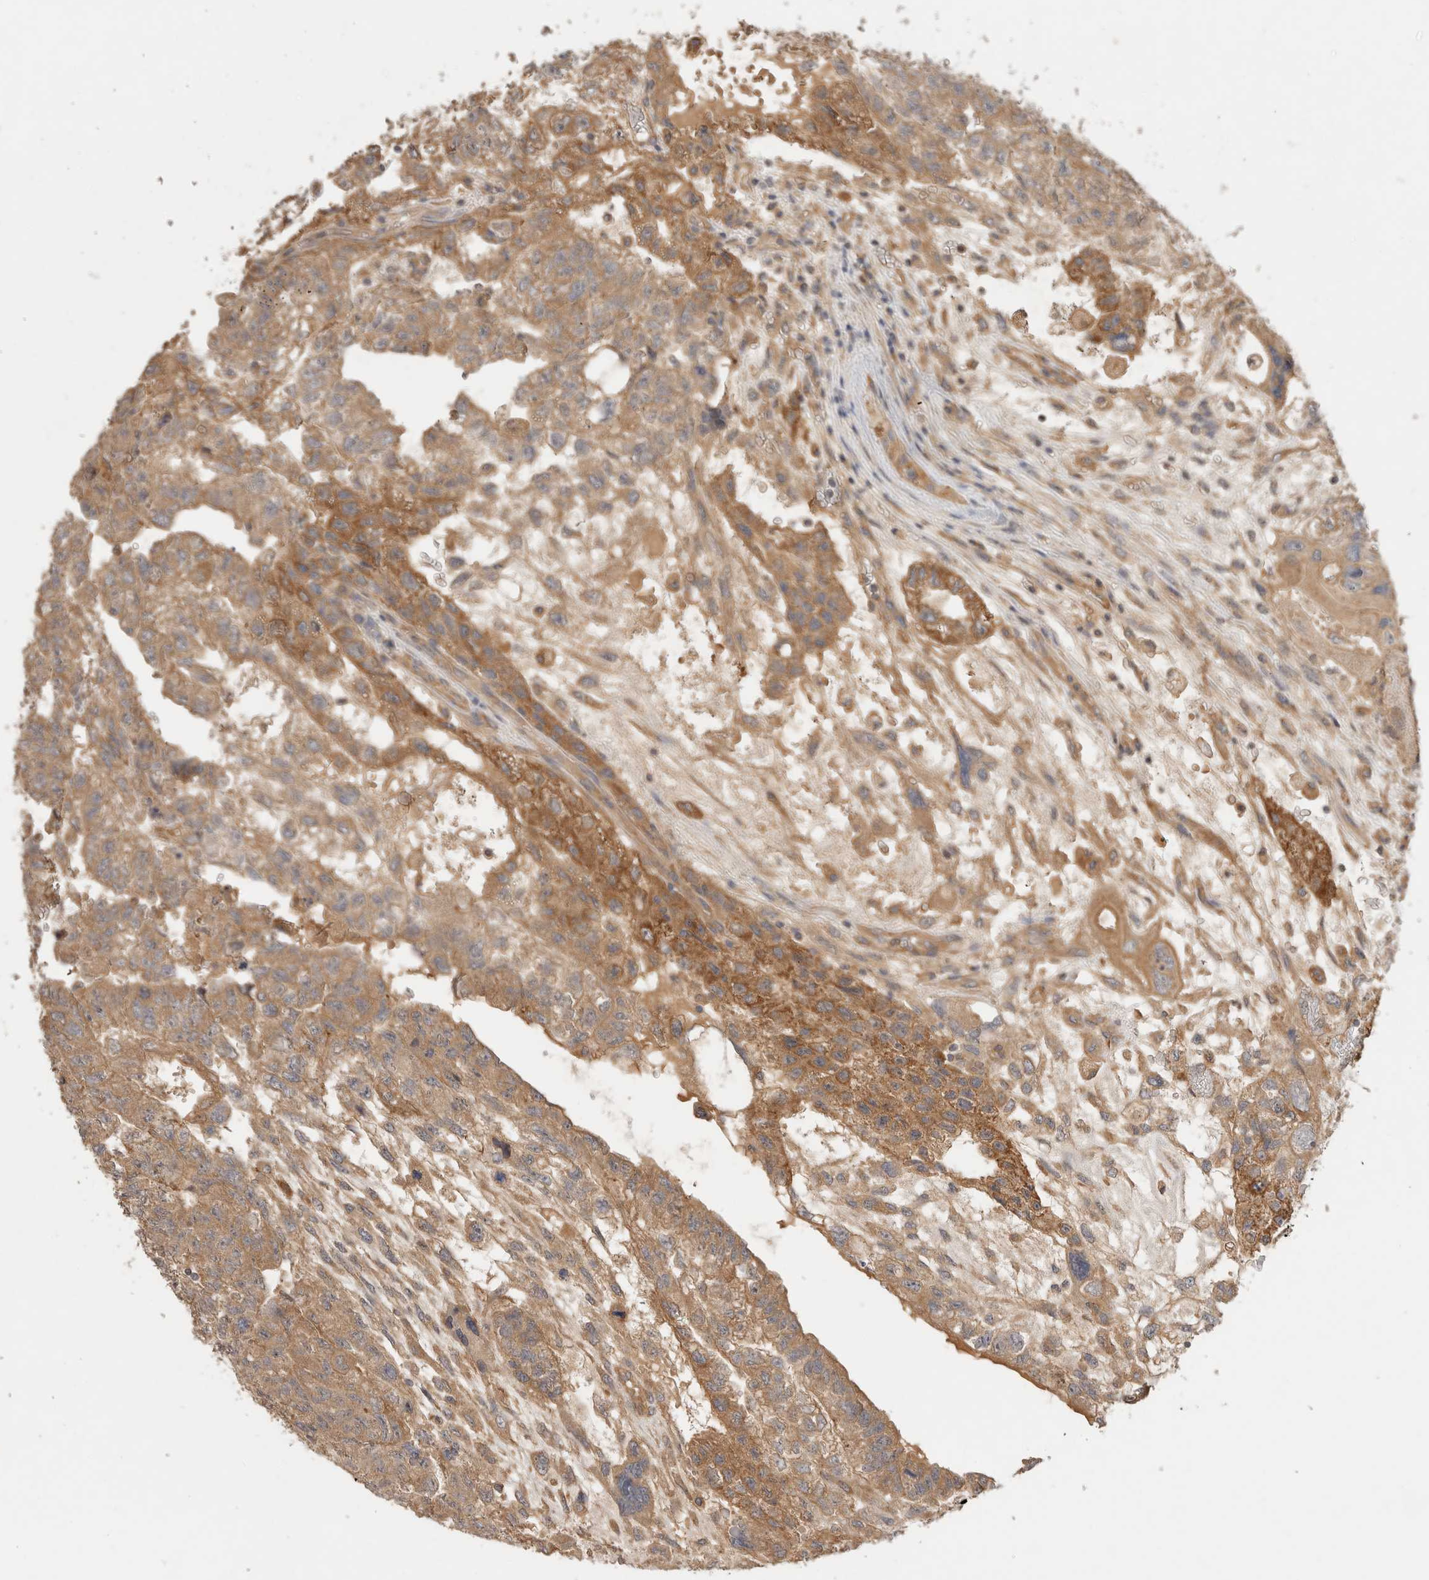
{"staining": {"intensity": "moderate", "quantity": ">75%", "location": "cytoplasmic/membranous"}, "tissue": "testis cancer", "cell_type": "Tumor cells", "image_type": "cancer", "snomed": [{"axis": "morphology", "description": "Carcinoma, Embryonal, NOS"}, {"axis": "topography", "description": "Testis"}], "caption": "Human testis cancer stained for a protein (brown) displays moderate cytoplasmic/membranous positive staining in about >75% of tumor cells.", "gene": "SGK3", "patient": {"sex": "male", "age": 36}}